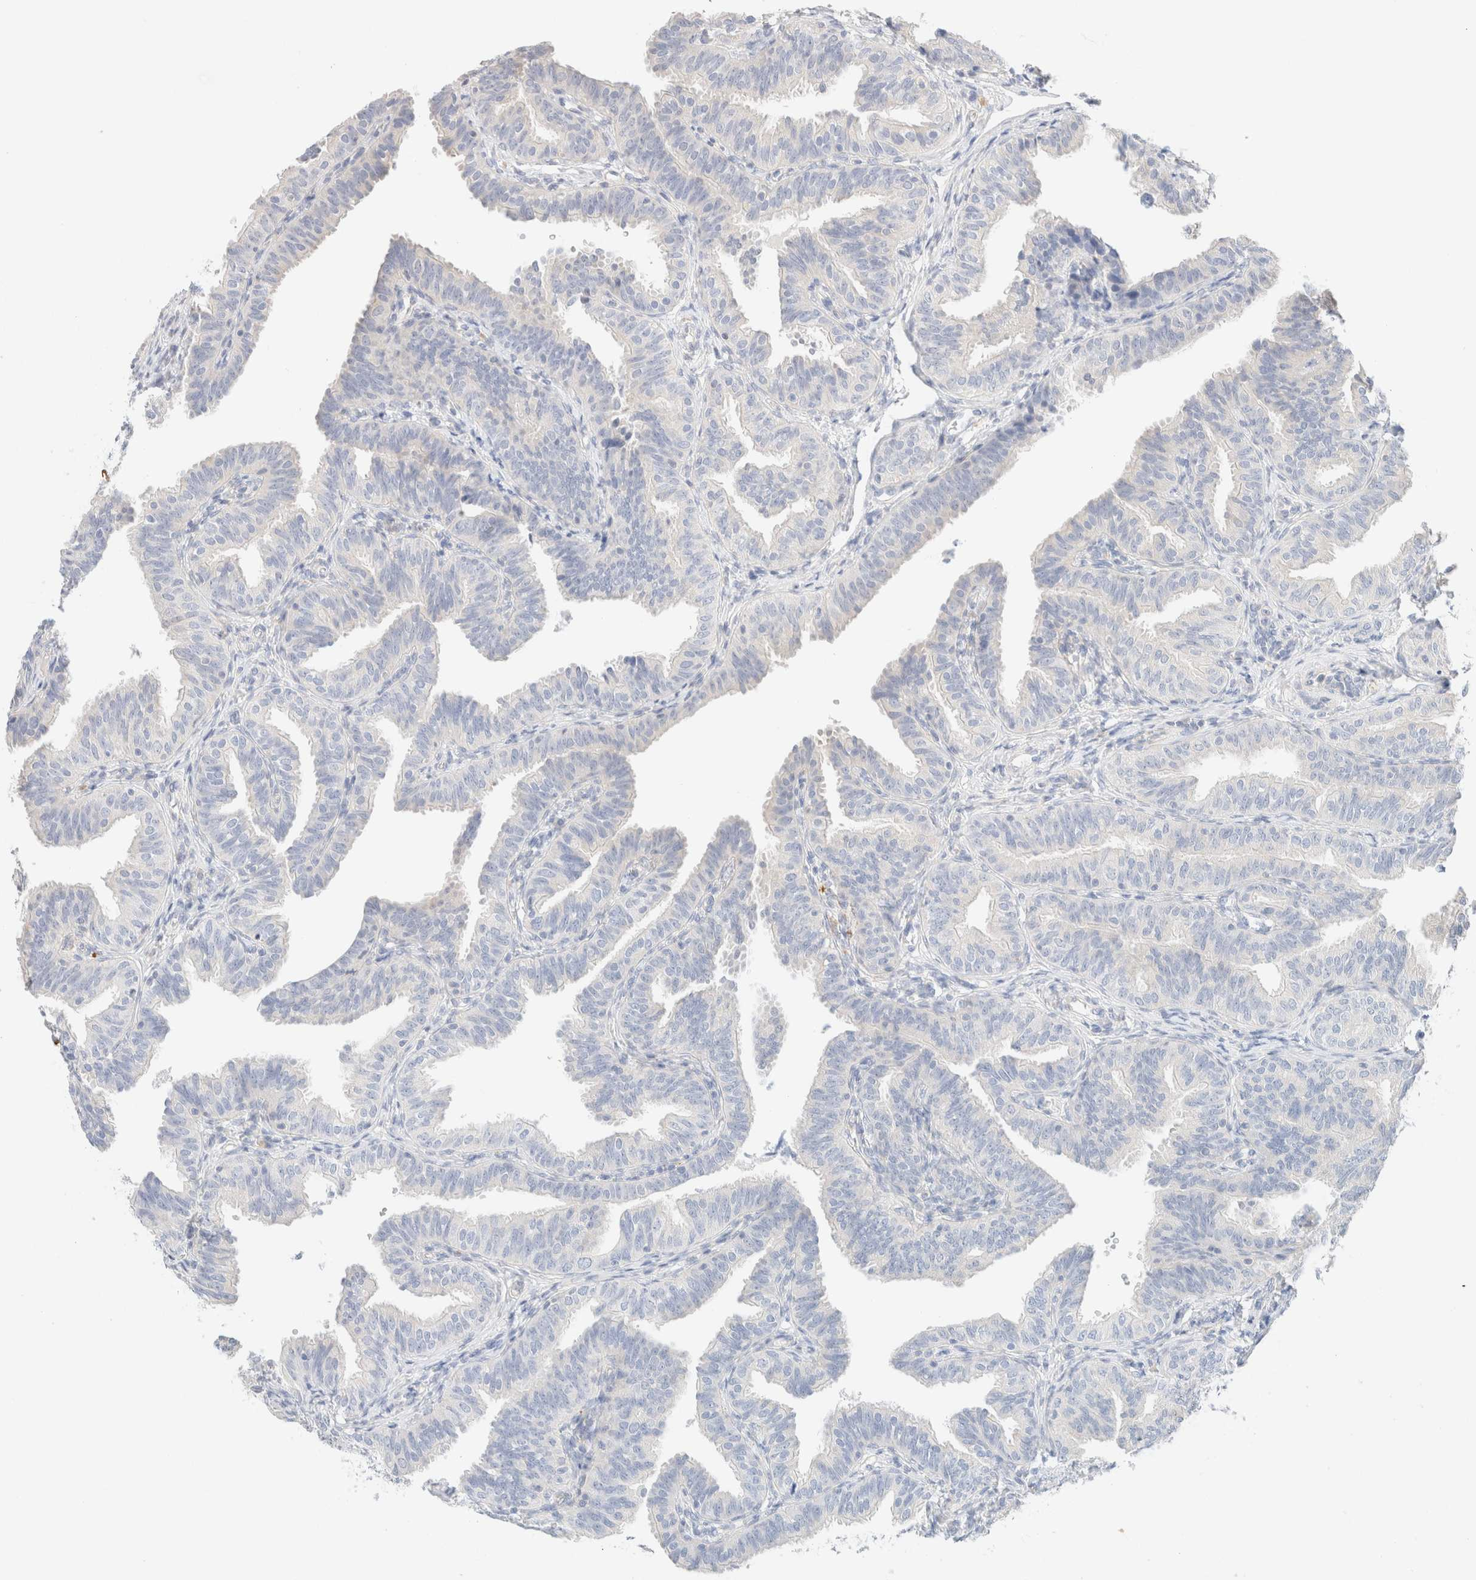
{"staining": {"intensity": "weak", "quantity": "<25%", "location": "cytoplasmic/membranous"}, "tissue": "fallopian tube", "cell_type": "Glandular cells", "image_type": "normal", "snomed": [{"axis": "morphology", "description": "Normal tissue, NOS"}, {"axis": "topography", "description": "Fallopian tube"}], "caption": "A high-resolution photomicrograph shows immunohistochemistry (IHC) staining of unremarkable fallopian tube, which exhibits no significant positivity in glandular cells.", "gene": "SARM1", "patient": {"sex": "female", "age": 35}}